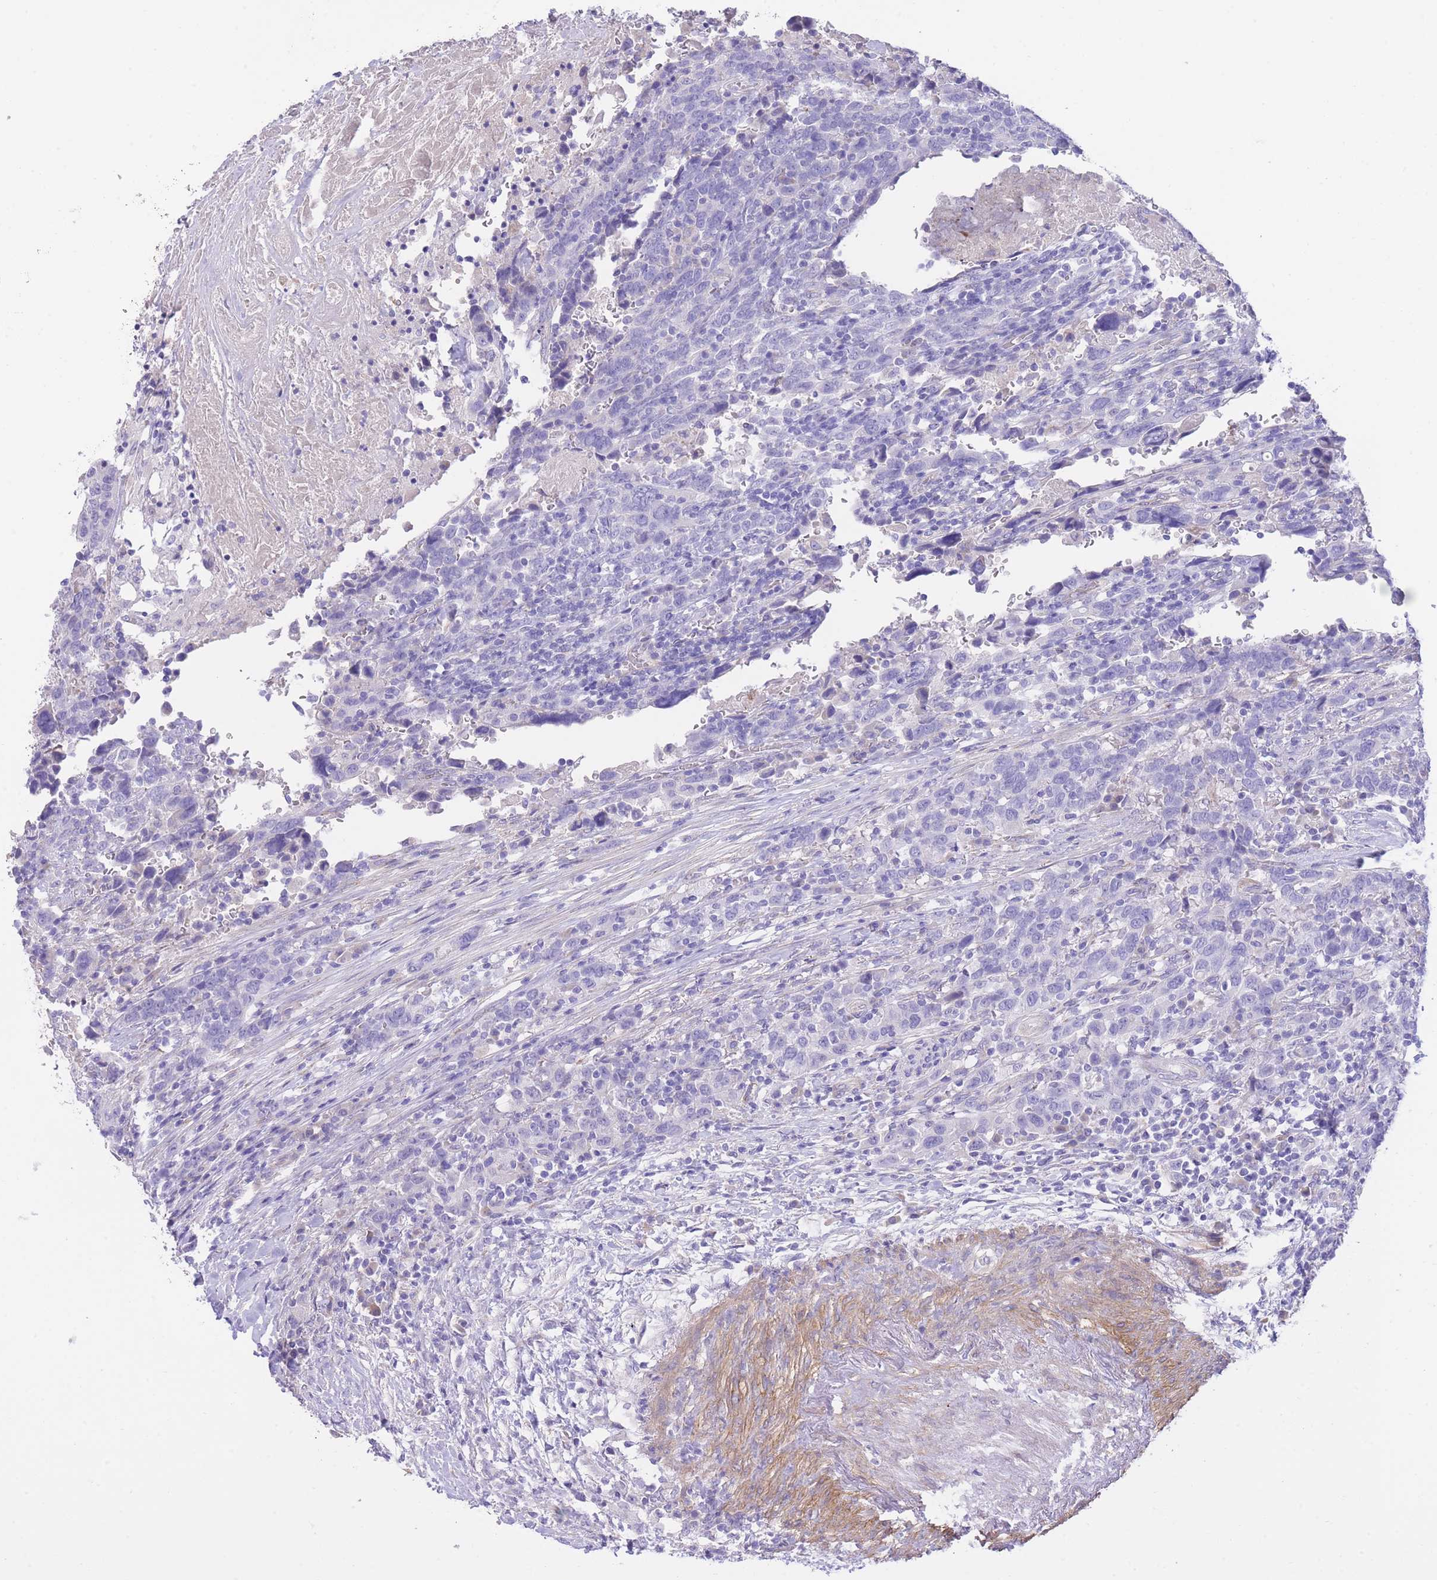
{"staining": {"intensity": "negative", "quantity": "none", "location": "none"}, "tissue": "urothelial cancer", "cell_type": "Tumor cells", "image_type": "cancer", "snomed": [{"axis": "morphology", "description": "Urothelial carcinoma, High grade"}, {"axis": "topography", "description": "Urinary bladder"}], "caption": "Micrograph shows no protein staining in tumor cells of urothelial cancer tissue.", "gene": "PGM1", "patient": {"sex": "male", "age": 61}}